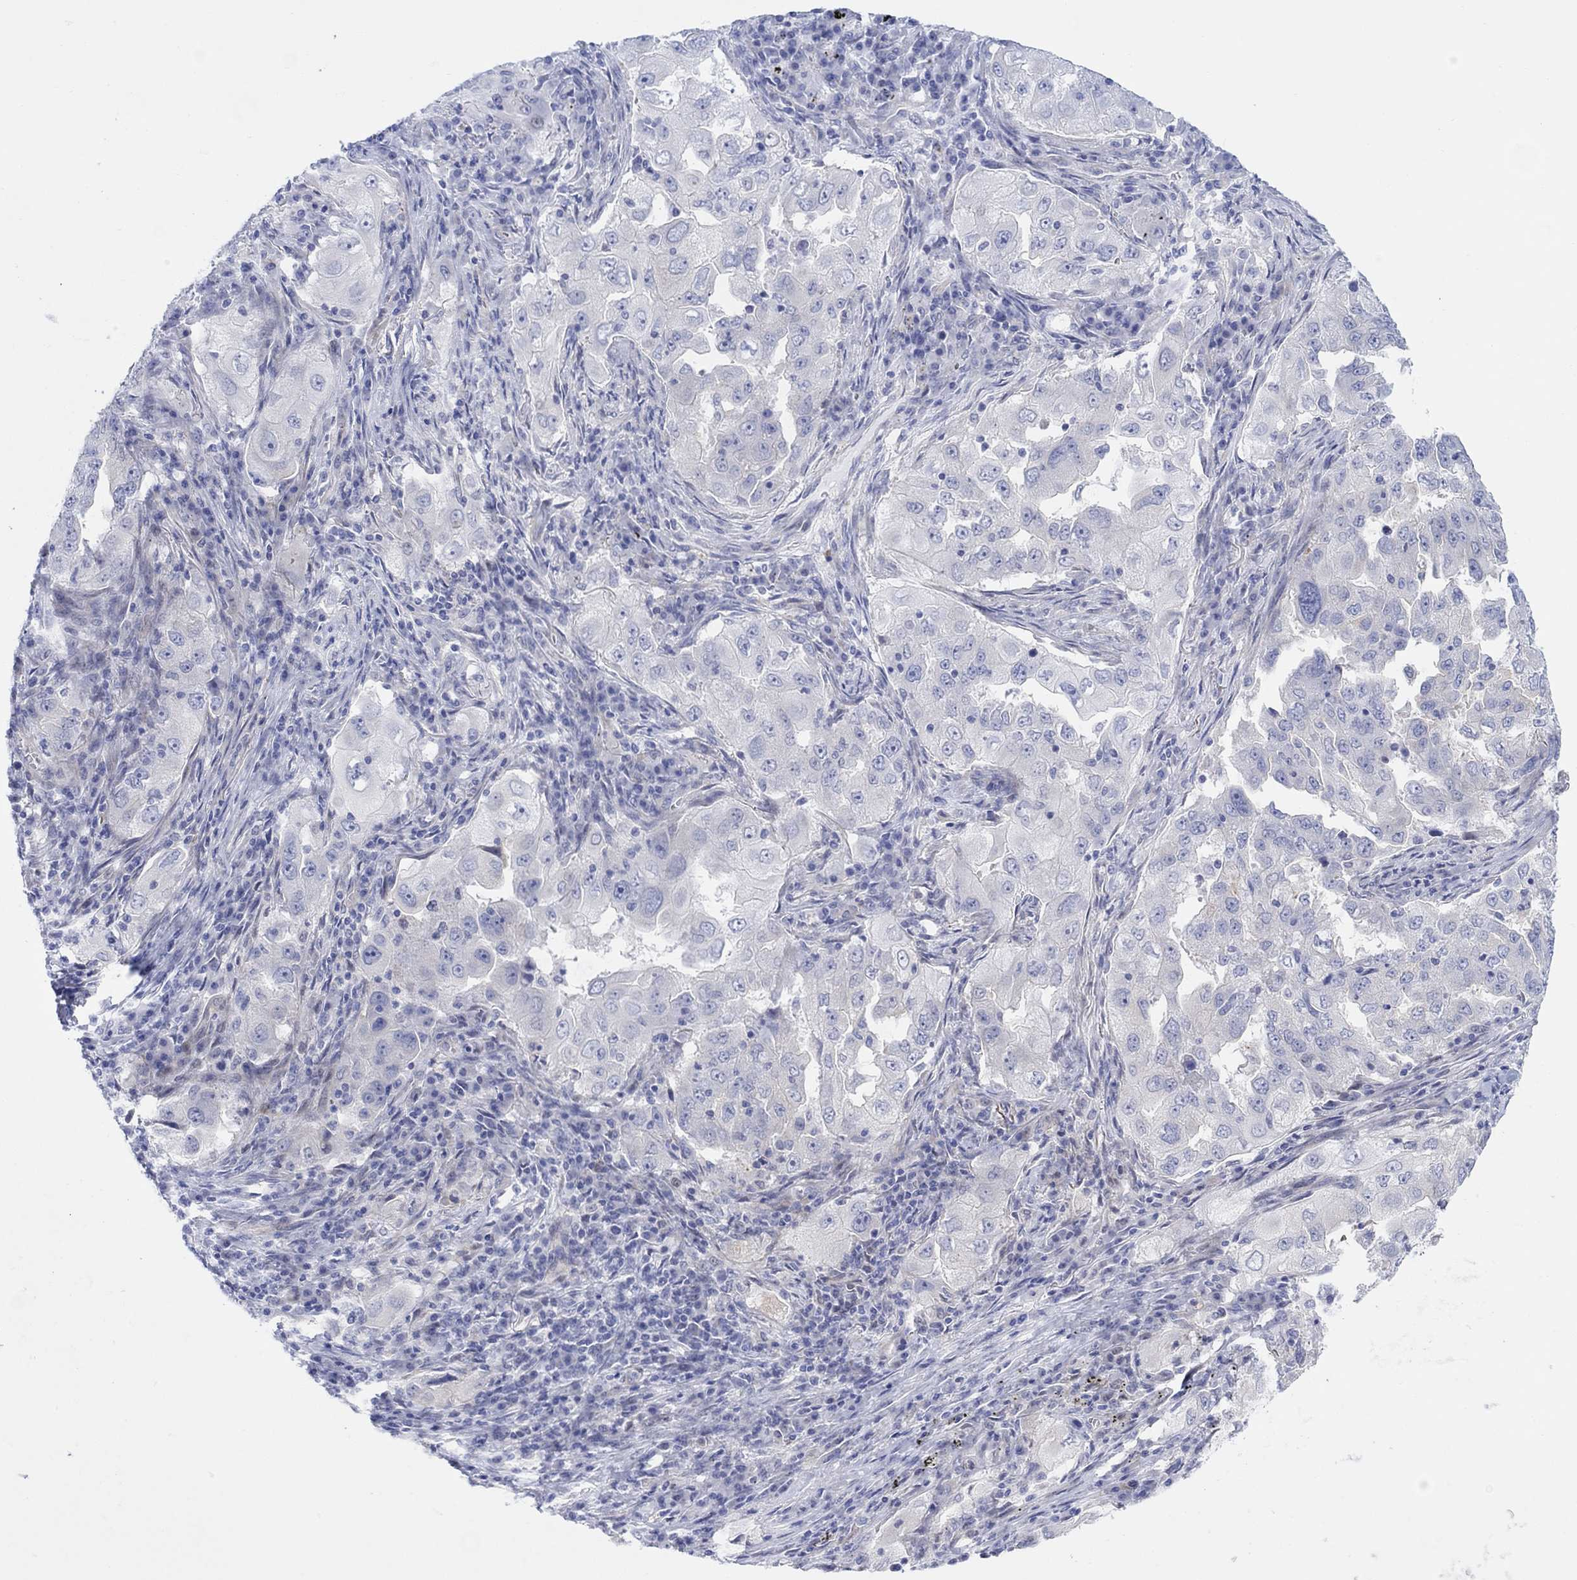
{"staining": {"intensity": "negative", "quantity": "none", "location": "none"}, "tissue": "lung cancer", "cell_type": "Tumor cells", "image_type": "cancer", "snomed": [{"axis": "morphology", "description": "Adenocarcinoma, NOS"}, {"axis": "topography", "description": "Lung"}], "caption": "Lung cancer (adenocarcinoma) stained for a protein using immunohistochemistry (IHC) shows no expression tumor cells.", "gene": "TLDC2", "patient": {"sex": "female", "age": 61}}